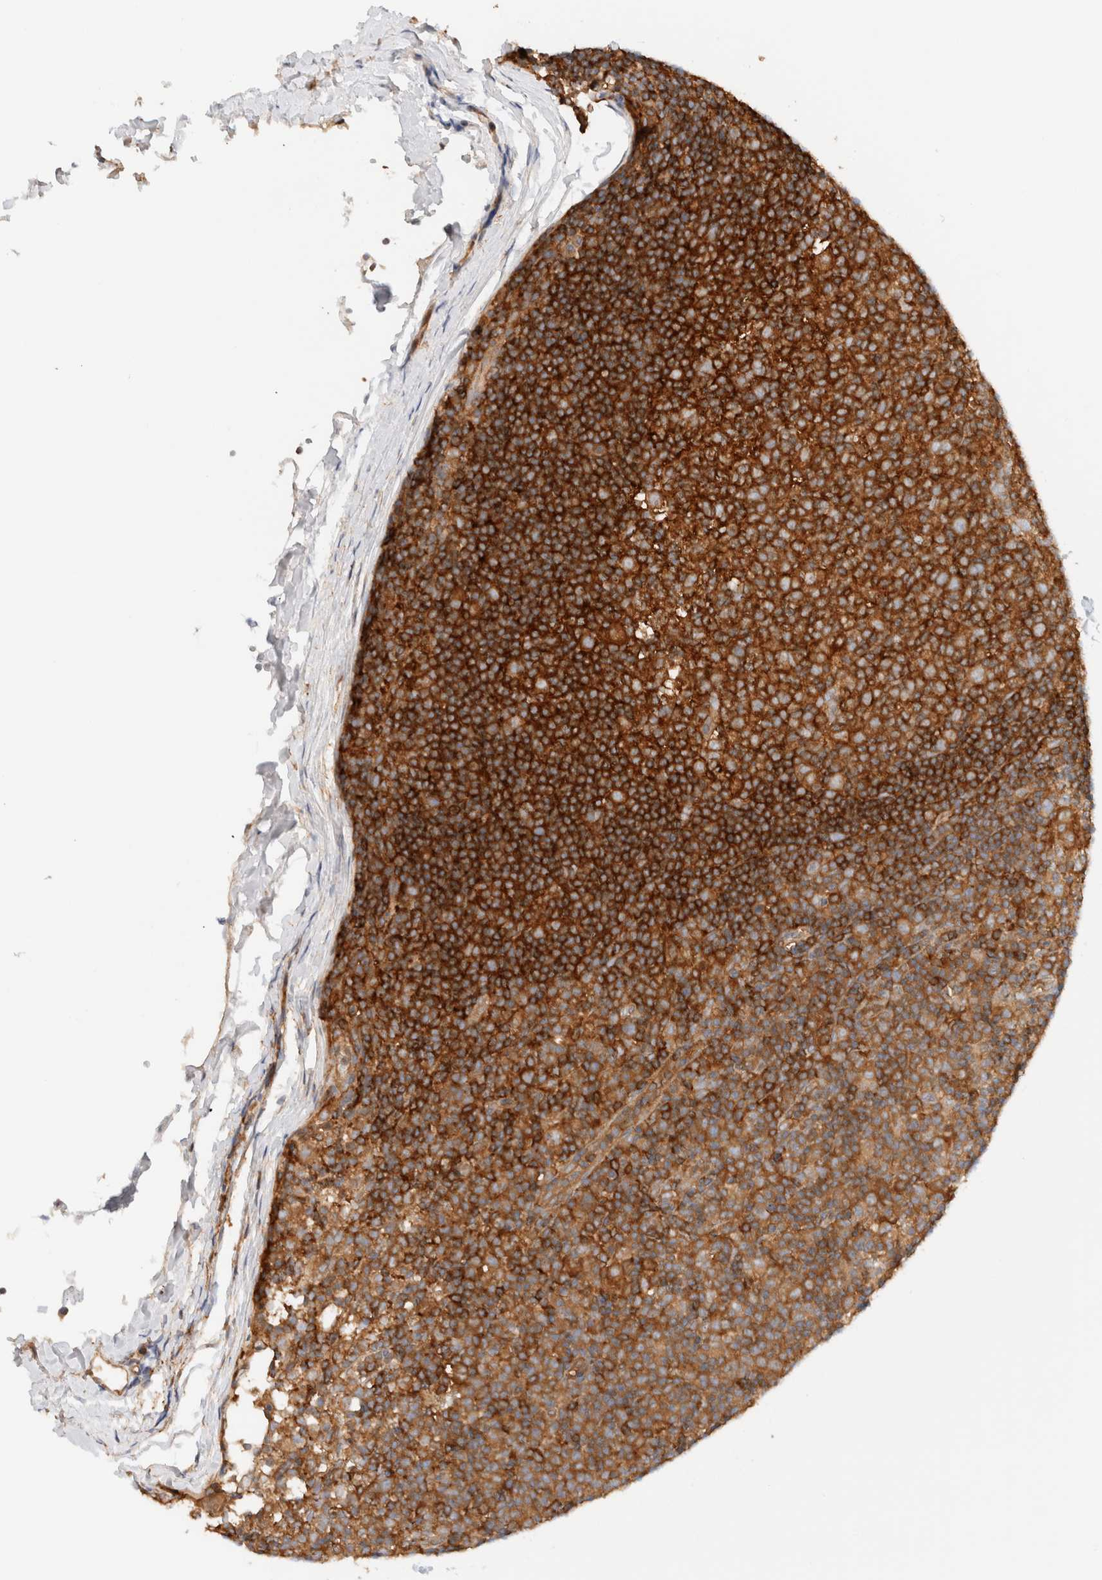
{"staining": {"intensity": "strong", "quantity": ">75%", "location": "cytoplasmic/membranous"}, "tissue": "lymph node", "cell_type": "Germinal center cells", "image_type": "normal", "snomed": [{"axis": "morphology", "description": "Normal tissue, NOS"}, {"axis": "morphology", "description": "Inflammation, NOS"}, {"axis": "topography", "description": "Lymph node"}], "caption": "IHC photomicrograph of benign lymph node: human lymph node stained using IHC exhibits high levels of strong protein expression localized specifically in the cytoplasmic/membranous of germinal center cells, appearing as a cytoplasmic/membranous brown color.", "gene": "RABEP1", "patient": {"sex": "male", "age": 55}}